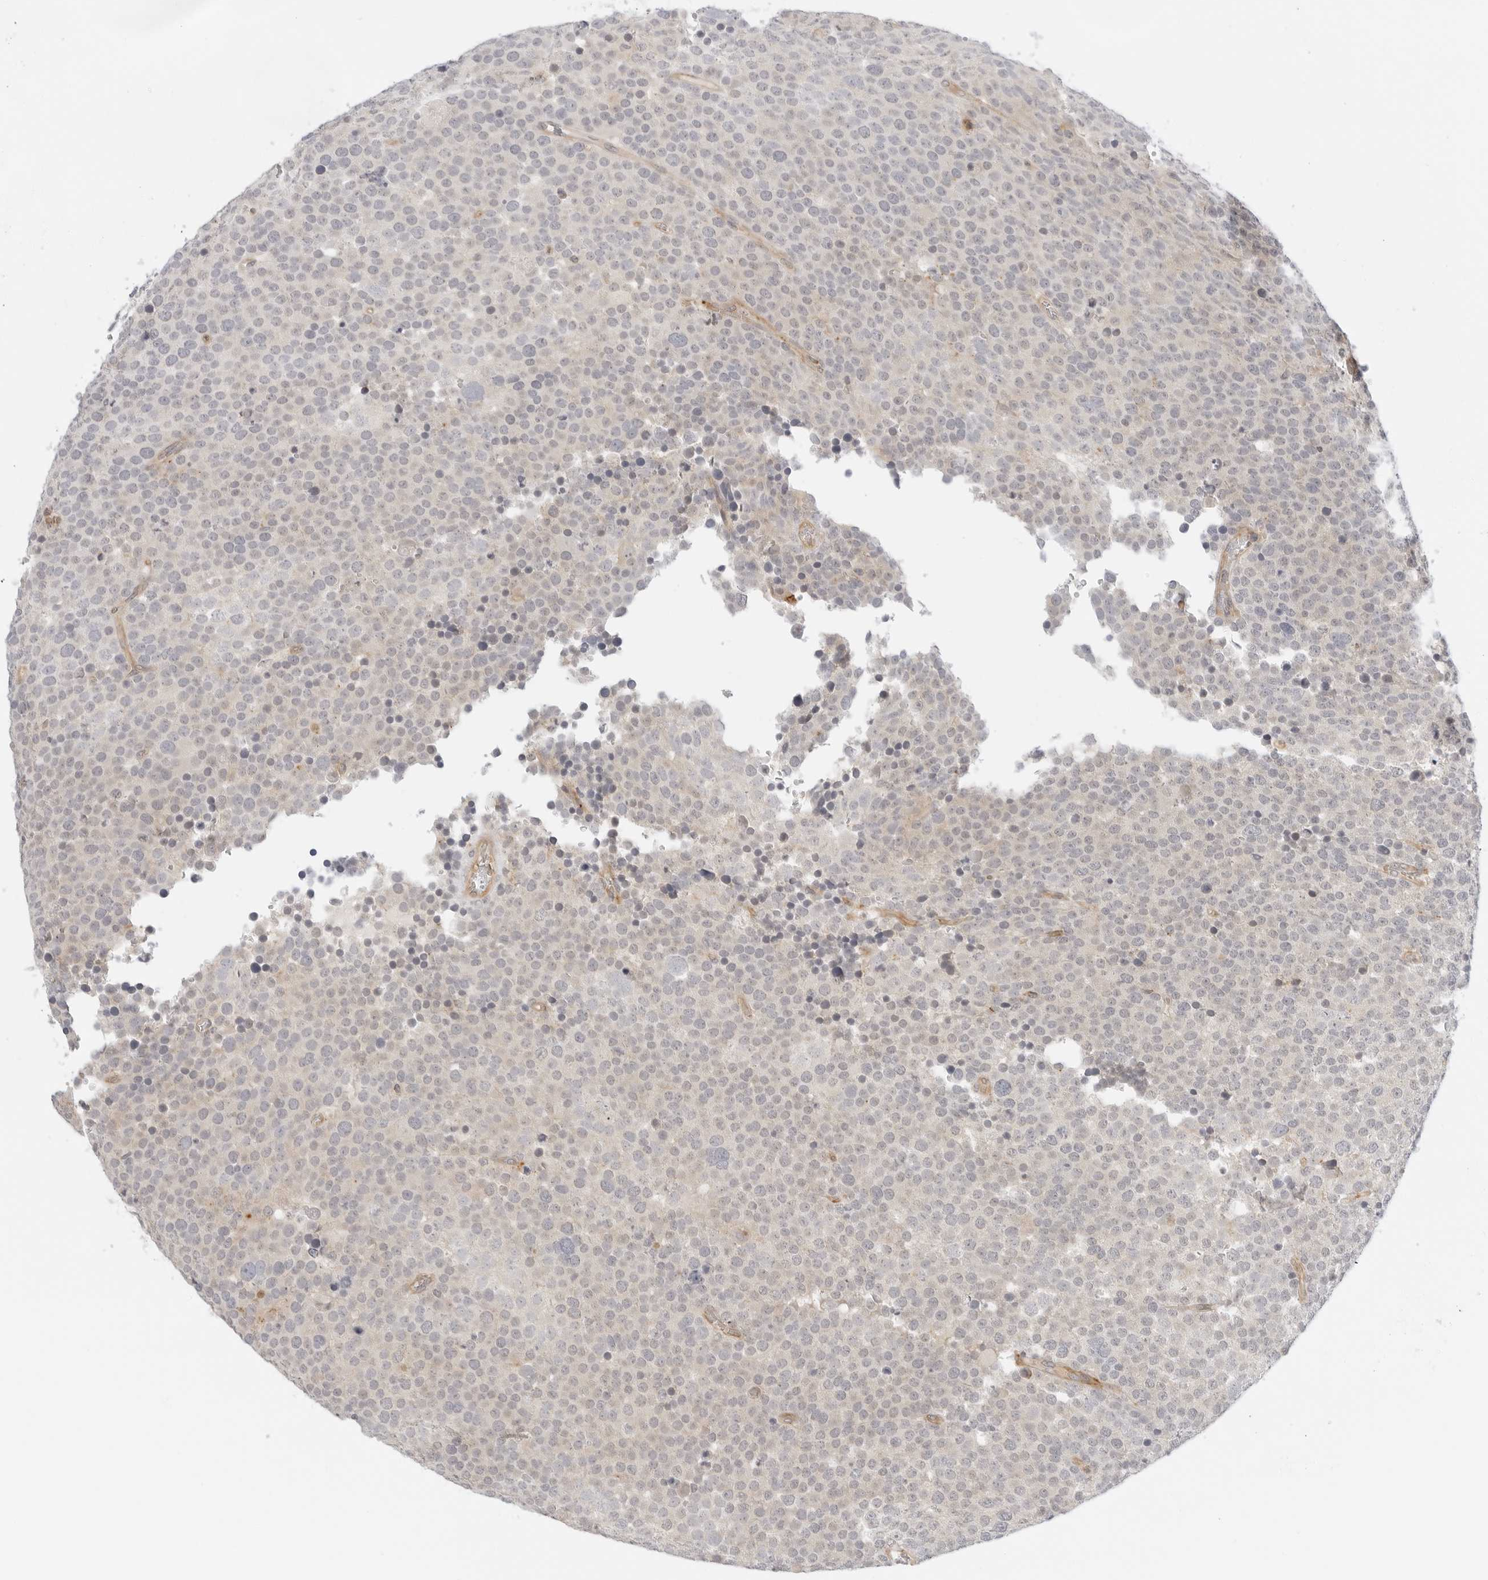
{"staining": {"intensity": "negative", "quantity": "none", "location": "none"}, "tissue": "testis cancer", "cell_type": "Tumor cells", "image_type": "cancer", "snomed": [{"axis": "morphology", "description": "Seminoma, NOS"}, {"axis": "topography", "description": "Testis"}], "caption": "Testis cancer (seminoma) was stained to show a protein in brown. There is no significant expression in tumor cells.", "gene": "OSCP1", "patient": {"sex": "male", "age": 71}}